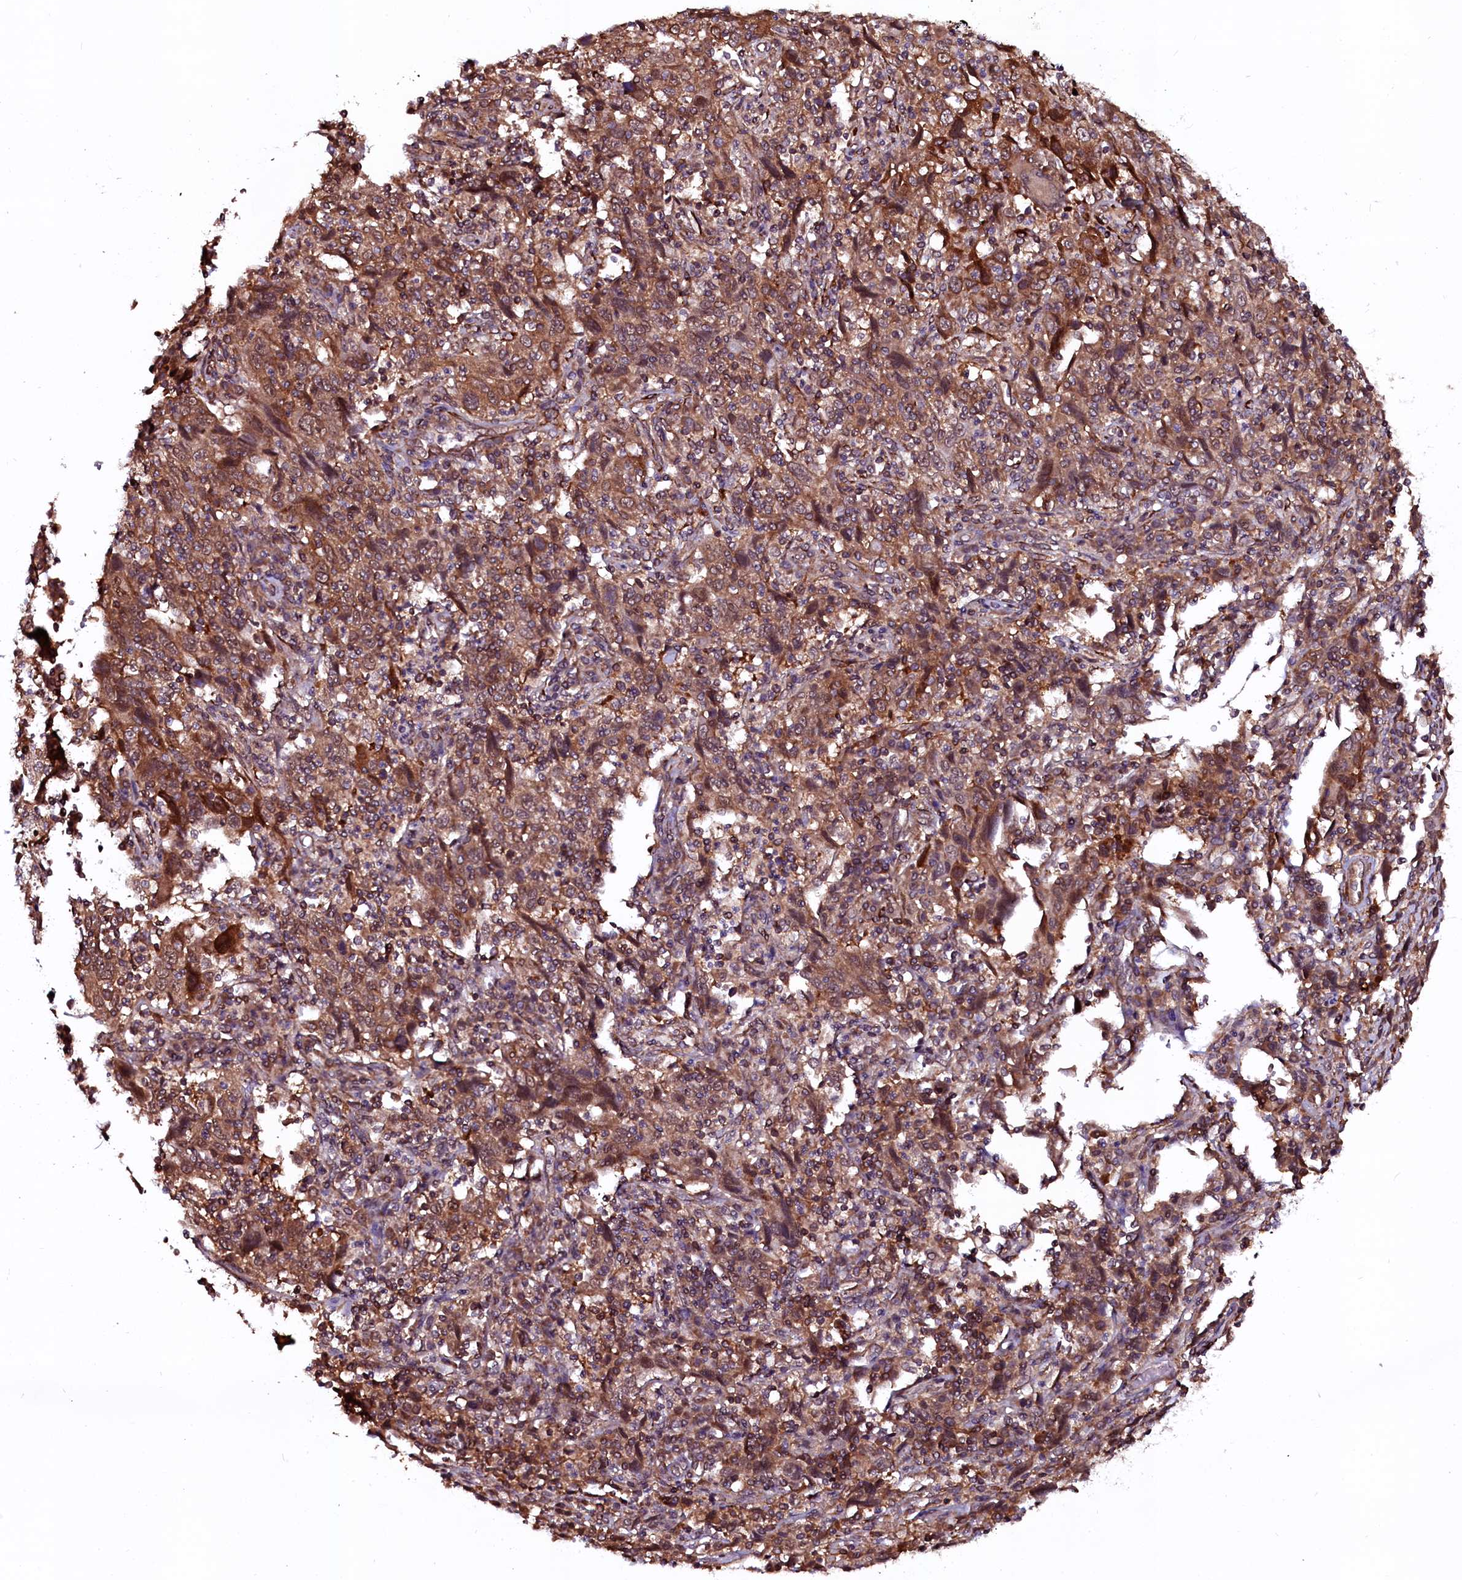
{"staining": {"intensity": "moderate", "quantity": ">75%", "location": "cytoplasmic/membranous"}, "tissue": "cervical cancer", "cell_type": "Tumor cells", "image_type": "cancer", "snomed": [{"axis": "morphology", "description": "Squamous cell carcinoma, NOS"}, {"axis": "topography", "description": "Cervix"}], "caption": "Immunohistochemical staining of squamous cell carcinoma (cervical) displays moderate cytoplasmic/membranous protein staining in about >75% of tumor cells. (DAB (3,3'-diaminobenzidine) IHC with brightfield microscopy, high magnification).", "gene": "N4BP1", "patient": {"sex": "female", "age": 46}}